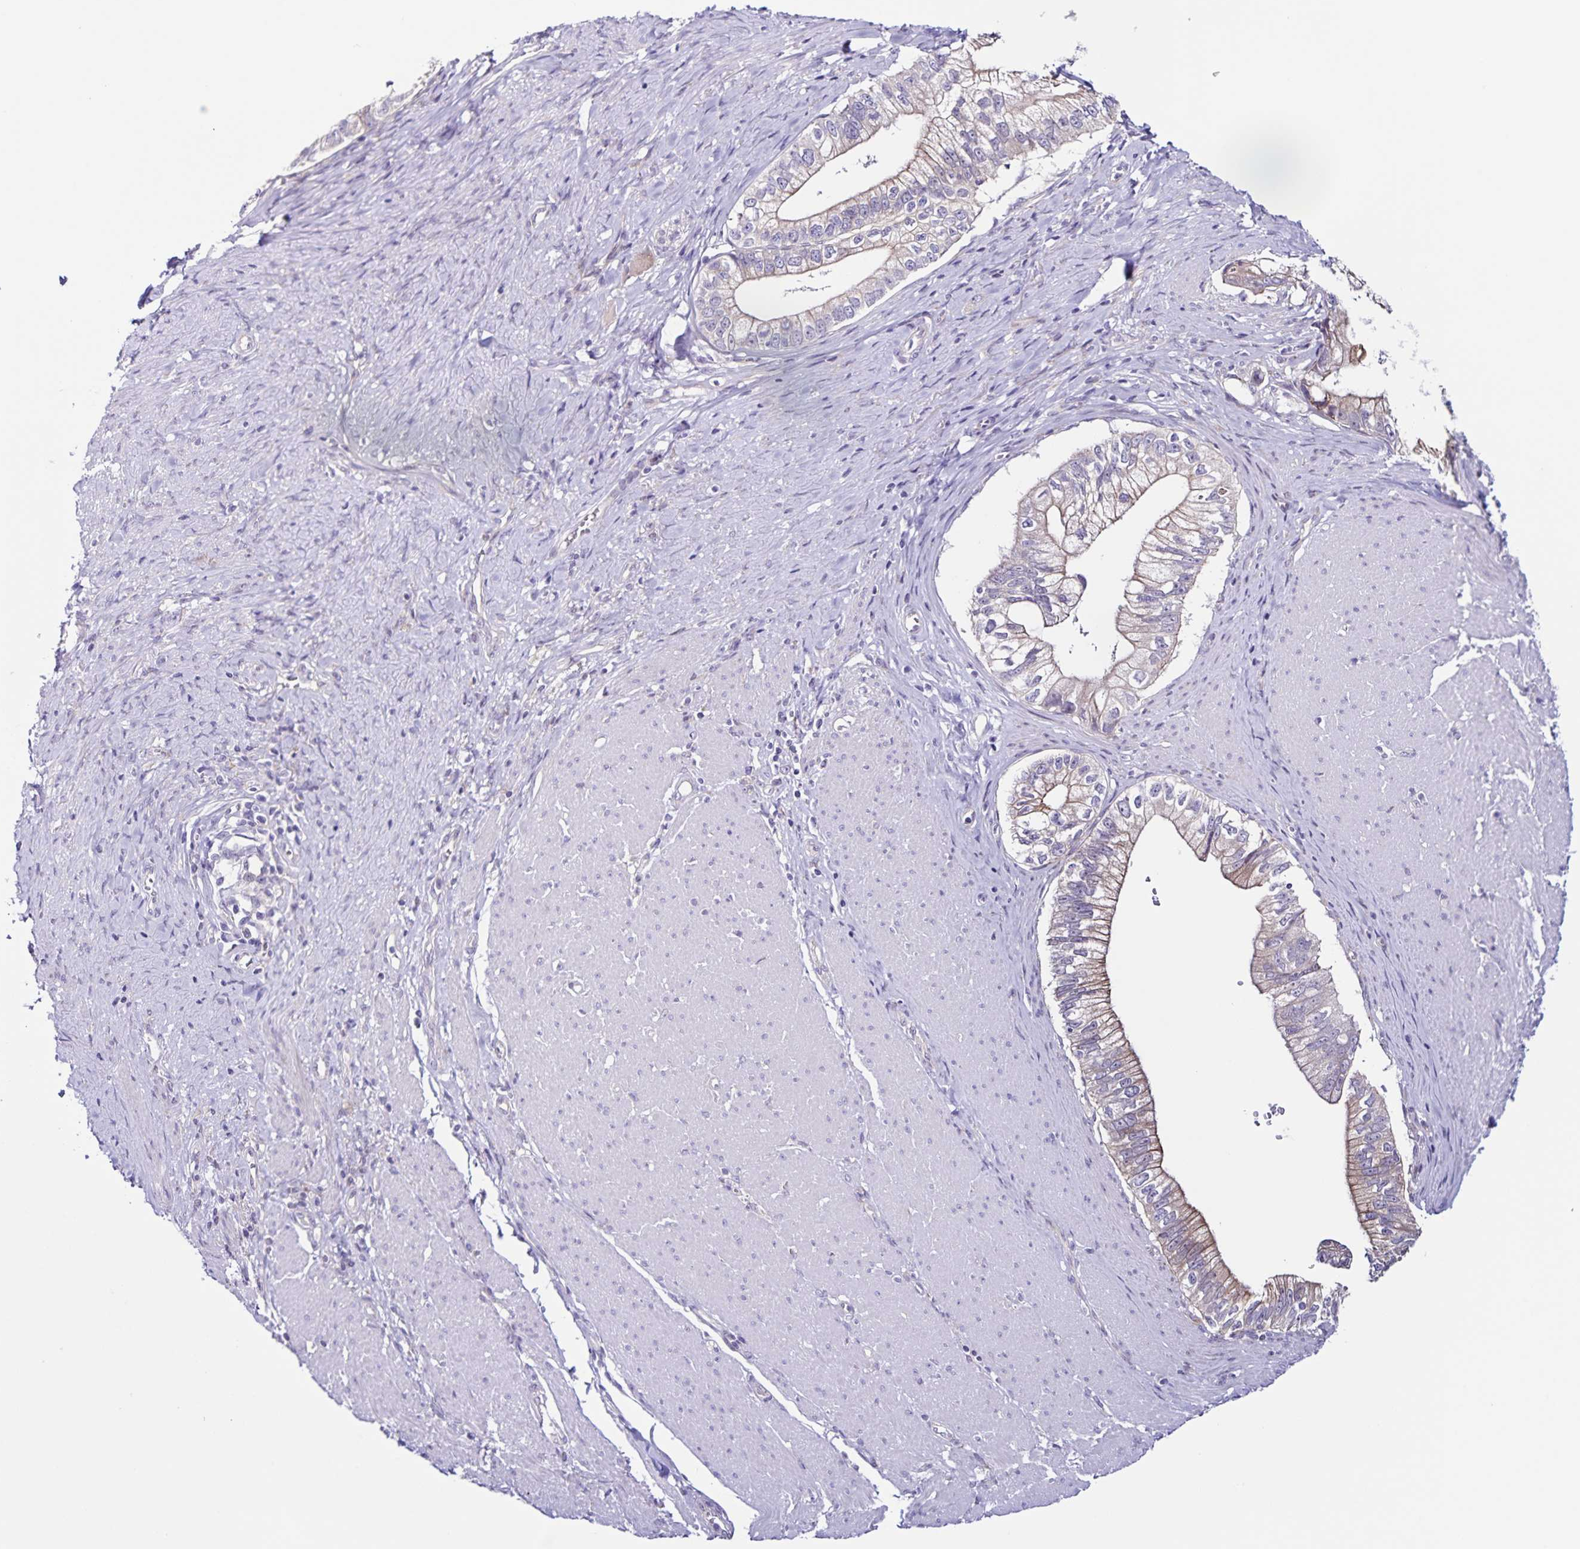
{"staining": {"intensity": "weak", "quantity": "<25%", "location": "cytoplasmic/membranous"}, "tissue": "pancreatic cancer", "cell_type": "Tumor cells", "image_type": "cancer", "snomed": [{"axis": "morphology", "description": "Adenocarcinoma, NOS"}, {"axis": "topography", "description": "Pancreas"}], "caption": "DAB immunohistochemical staining of human adenocarcinoma (pancreatic) displays no significant staining in tumor cells.", "gene": "RNFT2", "patient": {"sex": "male", "age": 70}}